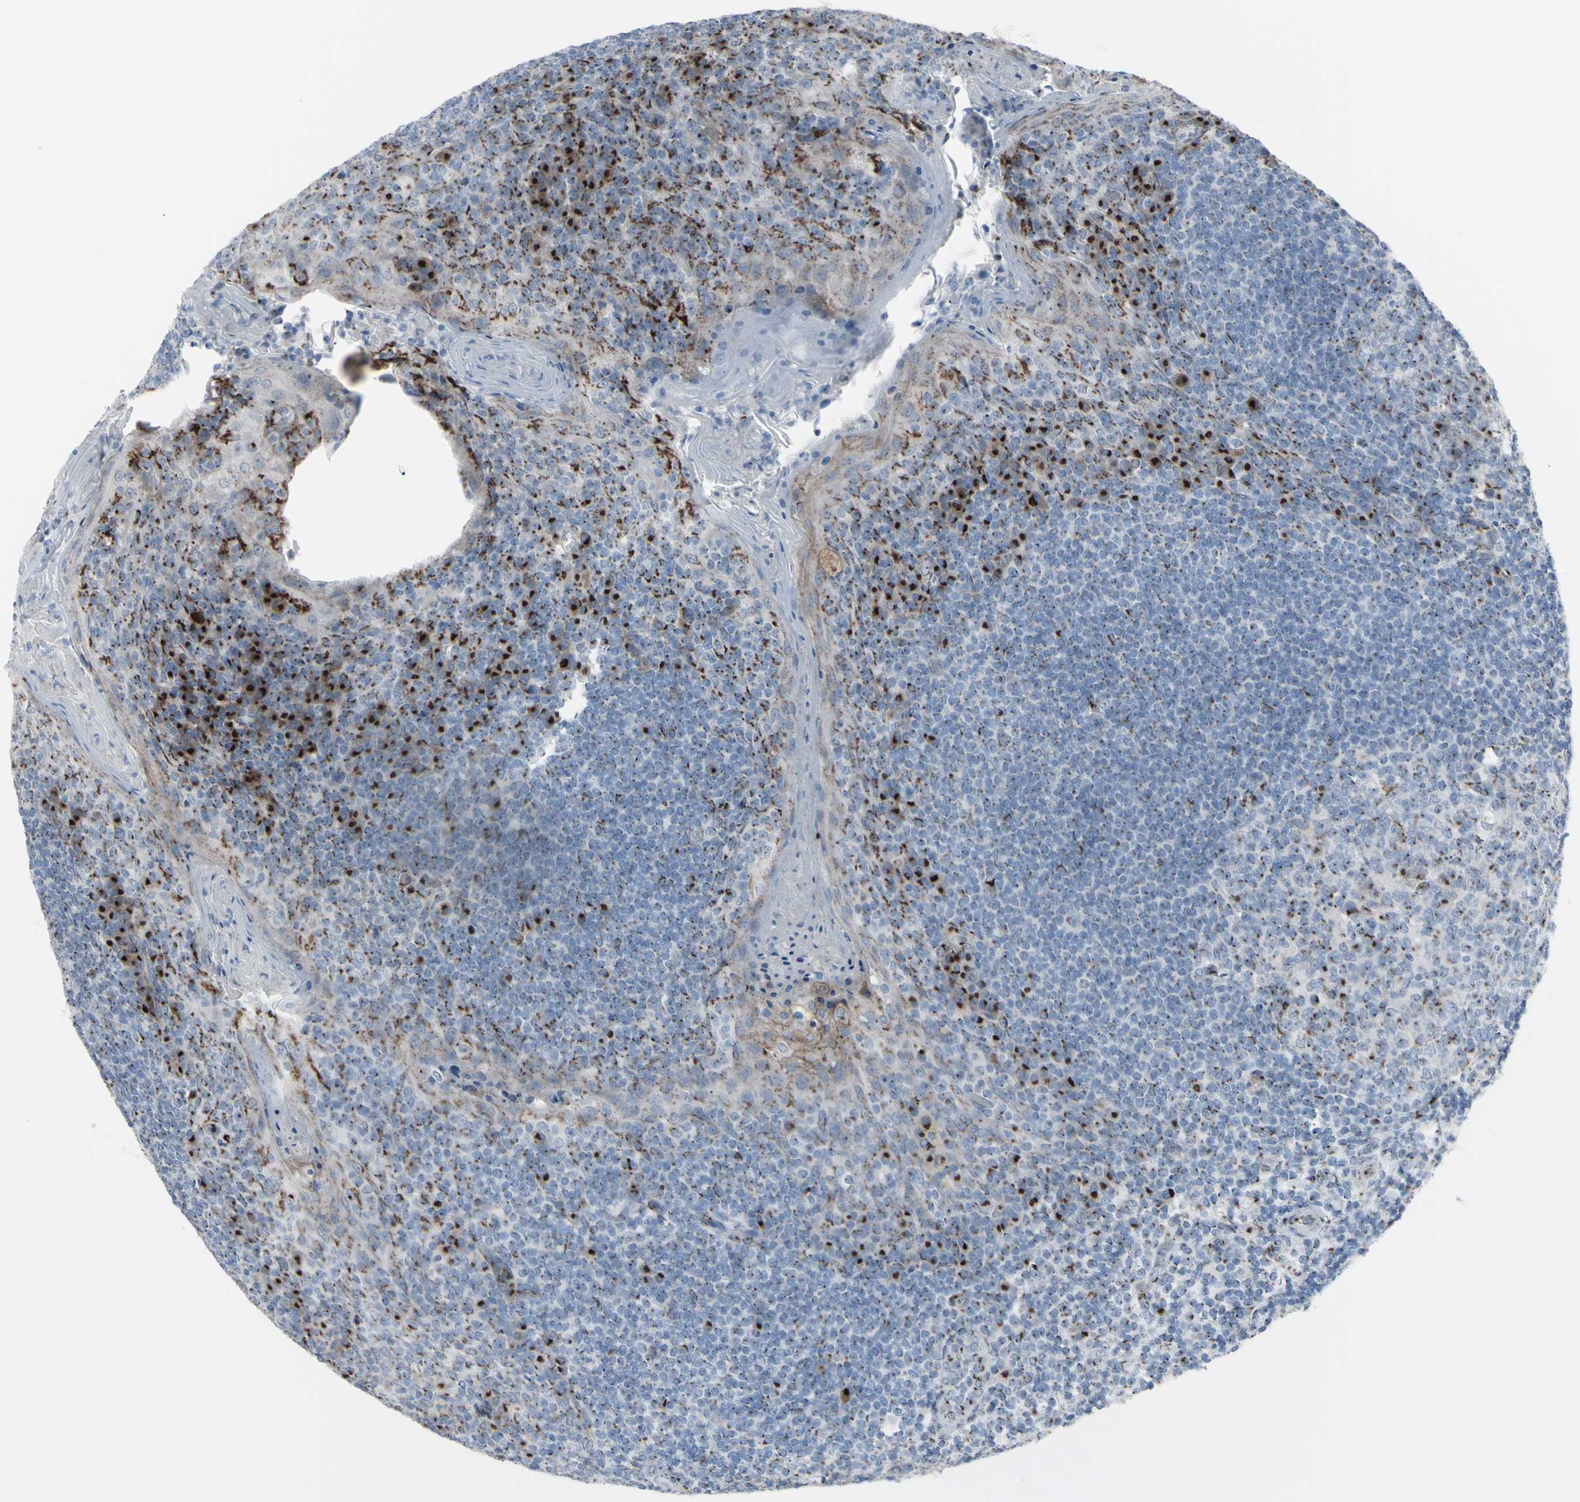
{"staining": {"intensity": "strong", "quantity": "25%-75%", "location": "cytoplasmic/membranous"}, "tissue": "tonsil", "cell_type": "Germinal center cells", "image_type": "normal", "snomed": [{"axis": "morphology", "description": "Normal tissue, NOS"}, {"axis": "topography", "description": "Tonsil"}], "caption": "Human tonsil stained with a protein marker shows strong staining in germinal center cells.", "gene": "GLG1", "patient": {"sex": "male", "age": 31}}